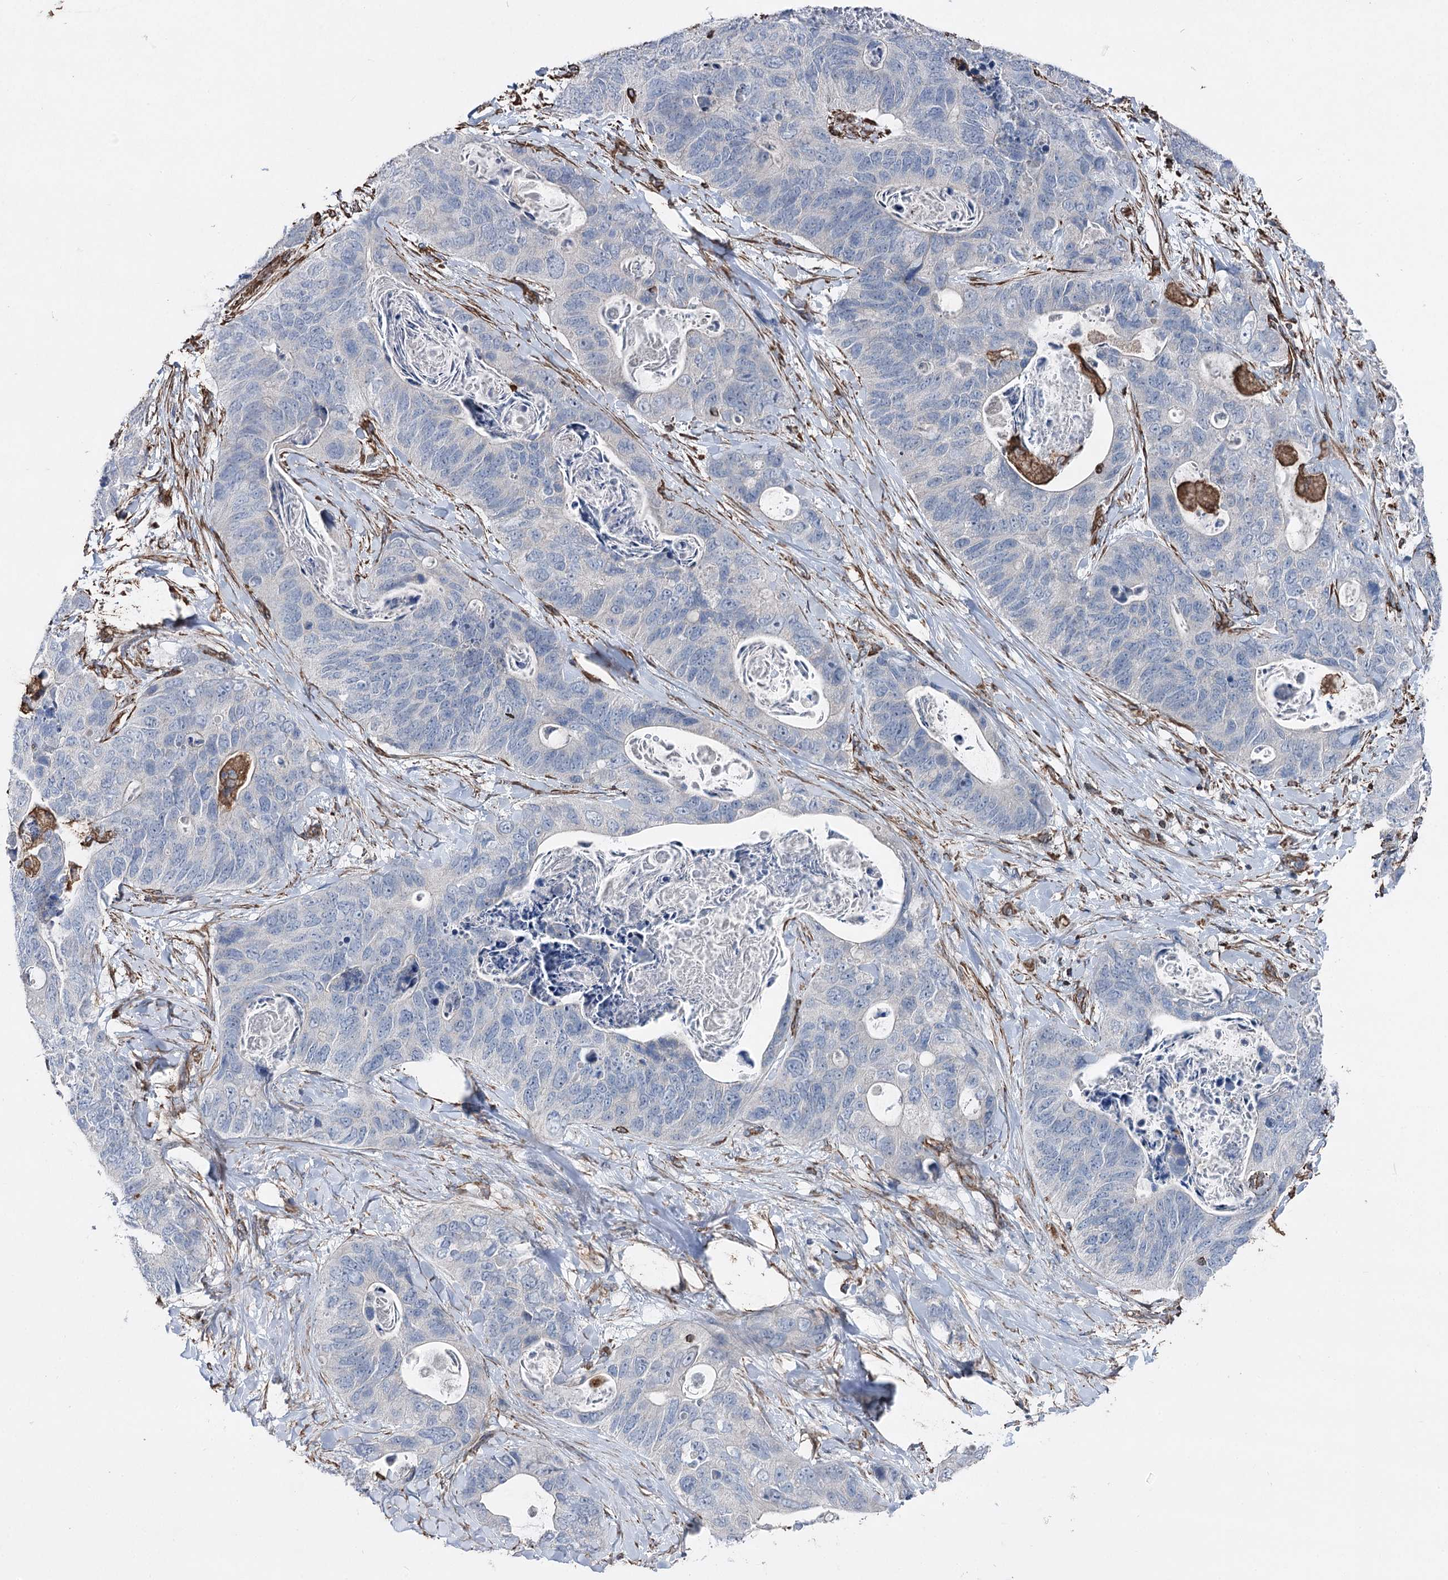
{"staining": {"intensity": "negative", "quantity": "none", "location": "none"}, "tissue": "stomach cancer", "cell_type": "Tumor cells", "image_type": "cancer", "snomed": [{"axis": "morphology", "description": "Adenocarcinoma, NOS"}, {"axis": "topography", "description": "Stomach"}], "caption": "Protein analysis of stomach adenocarcinoma demonstrates no significant positivity in tumor cells.", "gene": "CLEC4M", "patient": {"sex": "female", "age": 89}}